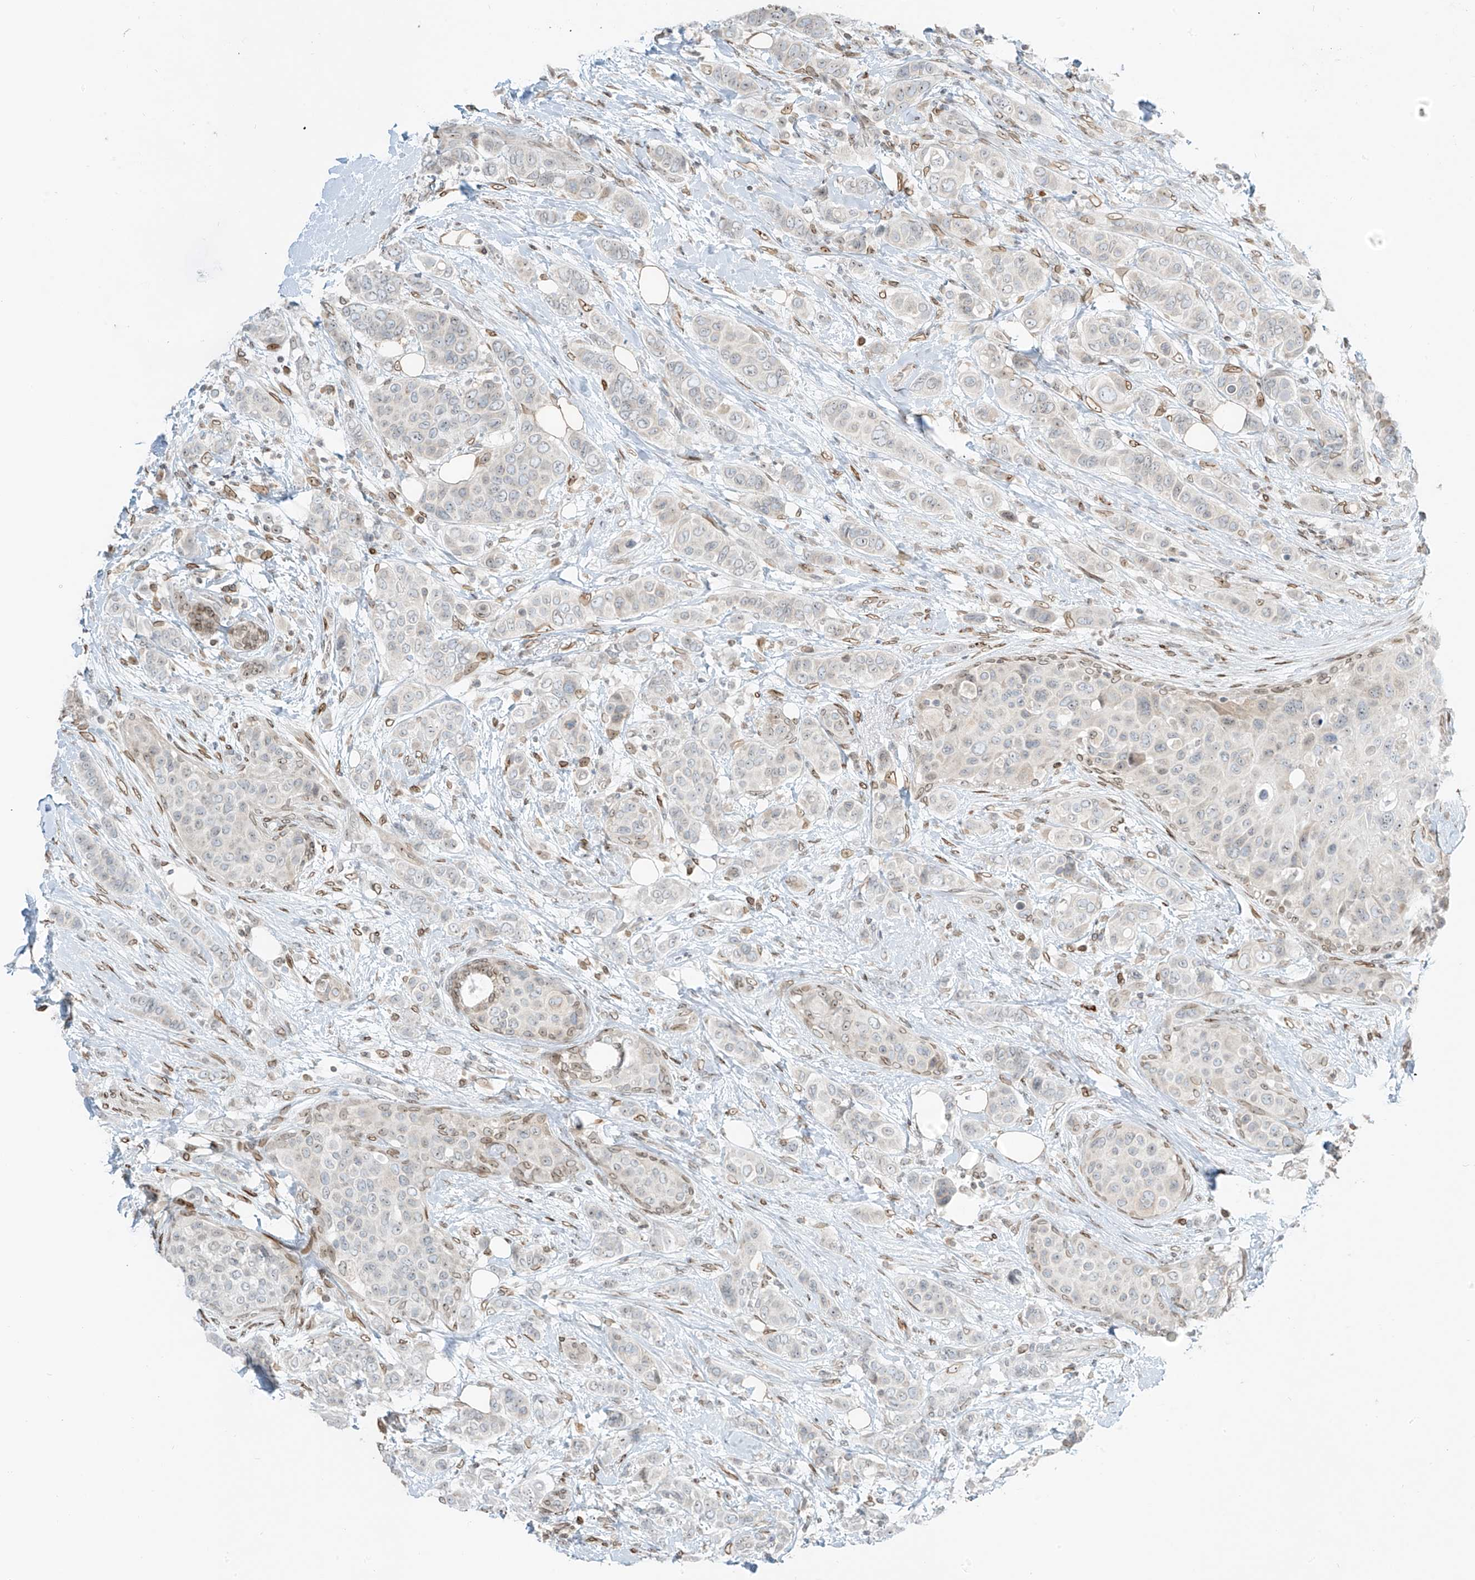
{"staining": {"intensity": "weak", "quantity": "25%-75%", "location": "nuclear"}, "tissue": "breast cancer", "cell_type": "Tumor cells", "image_type": "cancer", "snomed": [{"axis": "morphology", "description": "Lobular carcinoma"}, {"axis": "topography", "description": "Breast"}], "caption": "High-power microscopy captured an immunohistochemistry image of lobular carcinoma (breast), revealing weak nuclear staining in about 25%-75% of tumor cells.", "gene": "SAMD15", "patient": {"sex": "female", "age": 51}}